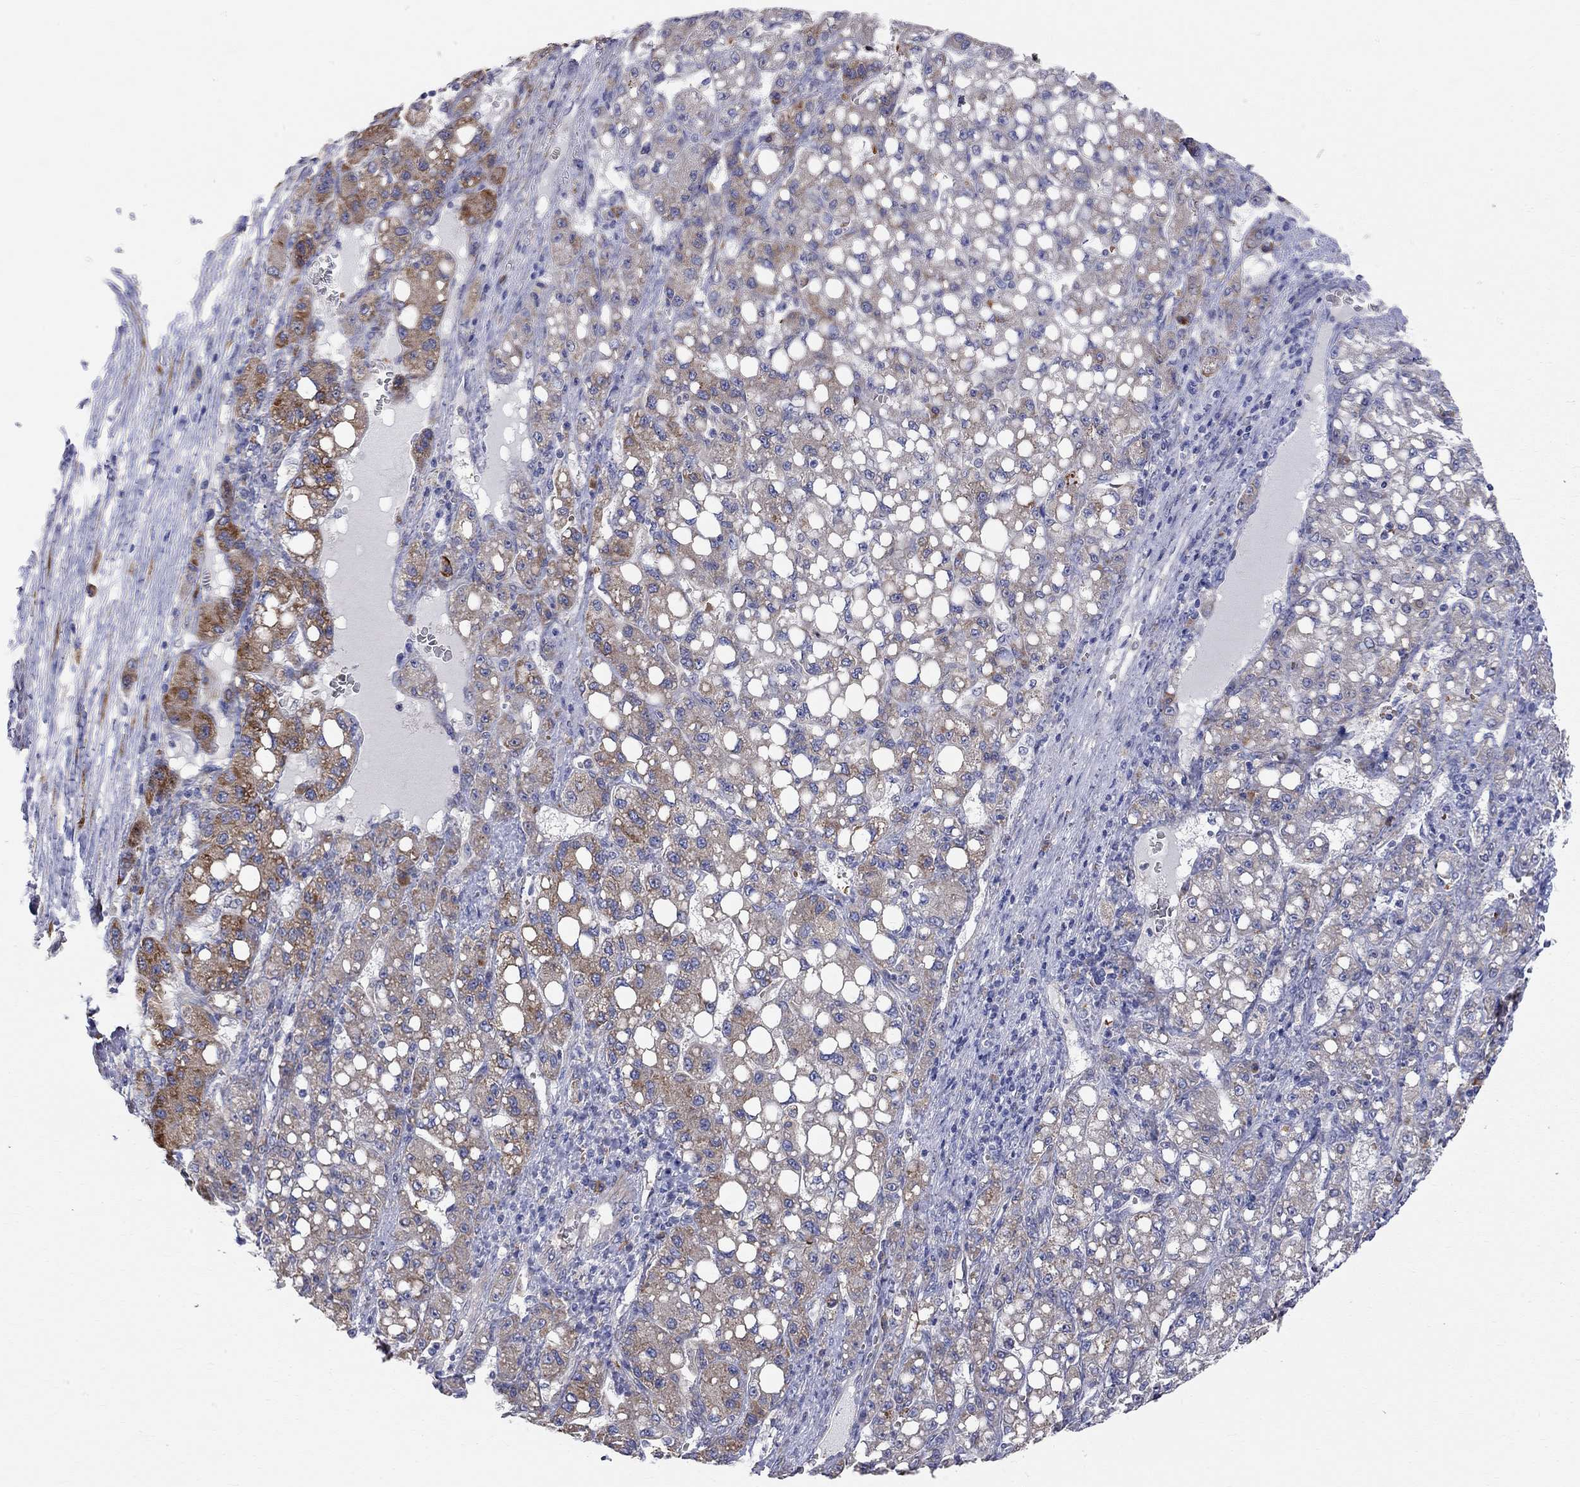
{"staining": {"intensity": "moderate", "quantity": "<25%", "location": "cytoplasmic/membranous"}, "tissue": "liver cancer", "cell_type": "Tumor cells", "image_type": "cancer", "snomed": [{"axis": "morphology", "description": "Carcinoma, Hepatocellular, NOS"}, {"axis": "topography", "description": "Liver"}], "caption": "Protein expression analysis of human liver cancer reveals moderate cytoplasmic/membranous positivity in approximately <25% of tumor cells. Ihc stains the protein in brown and the nuclei are stained blue.", "gene": "CASTOR1", "patient": {"sex": "female", "age": 65}}